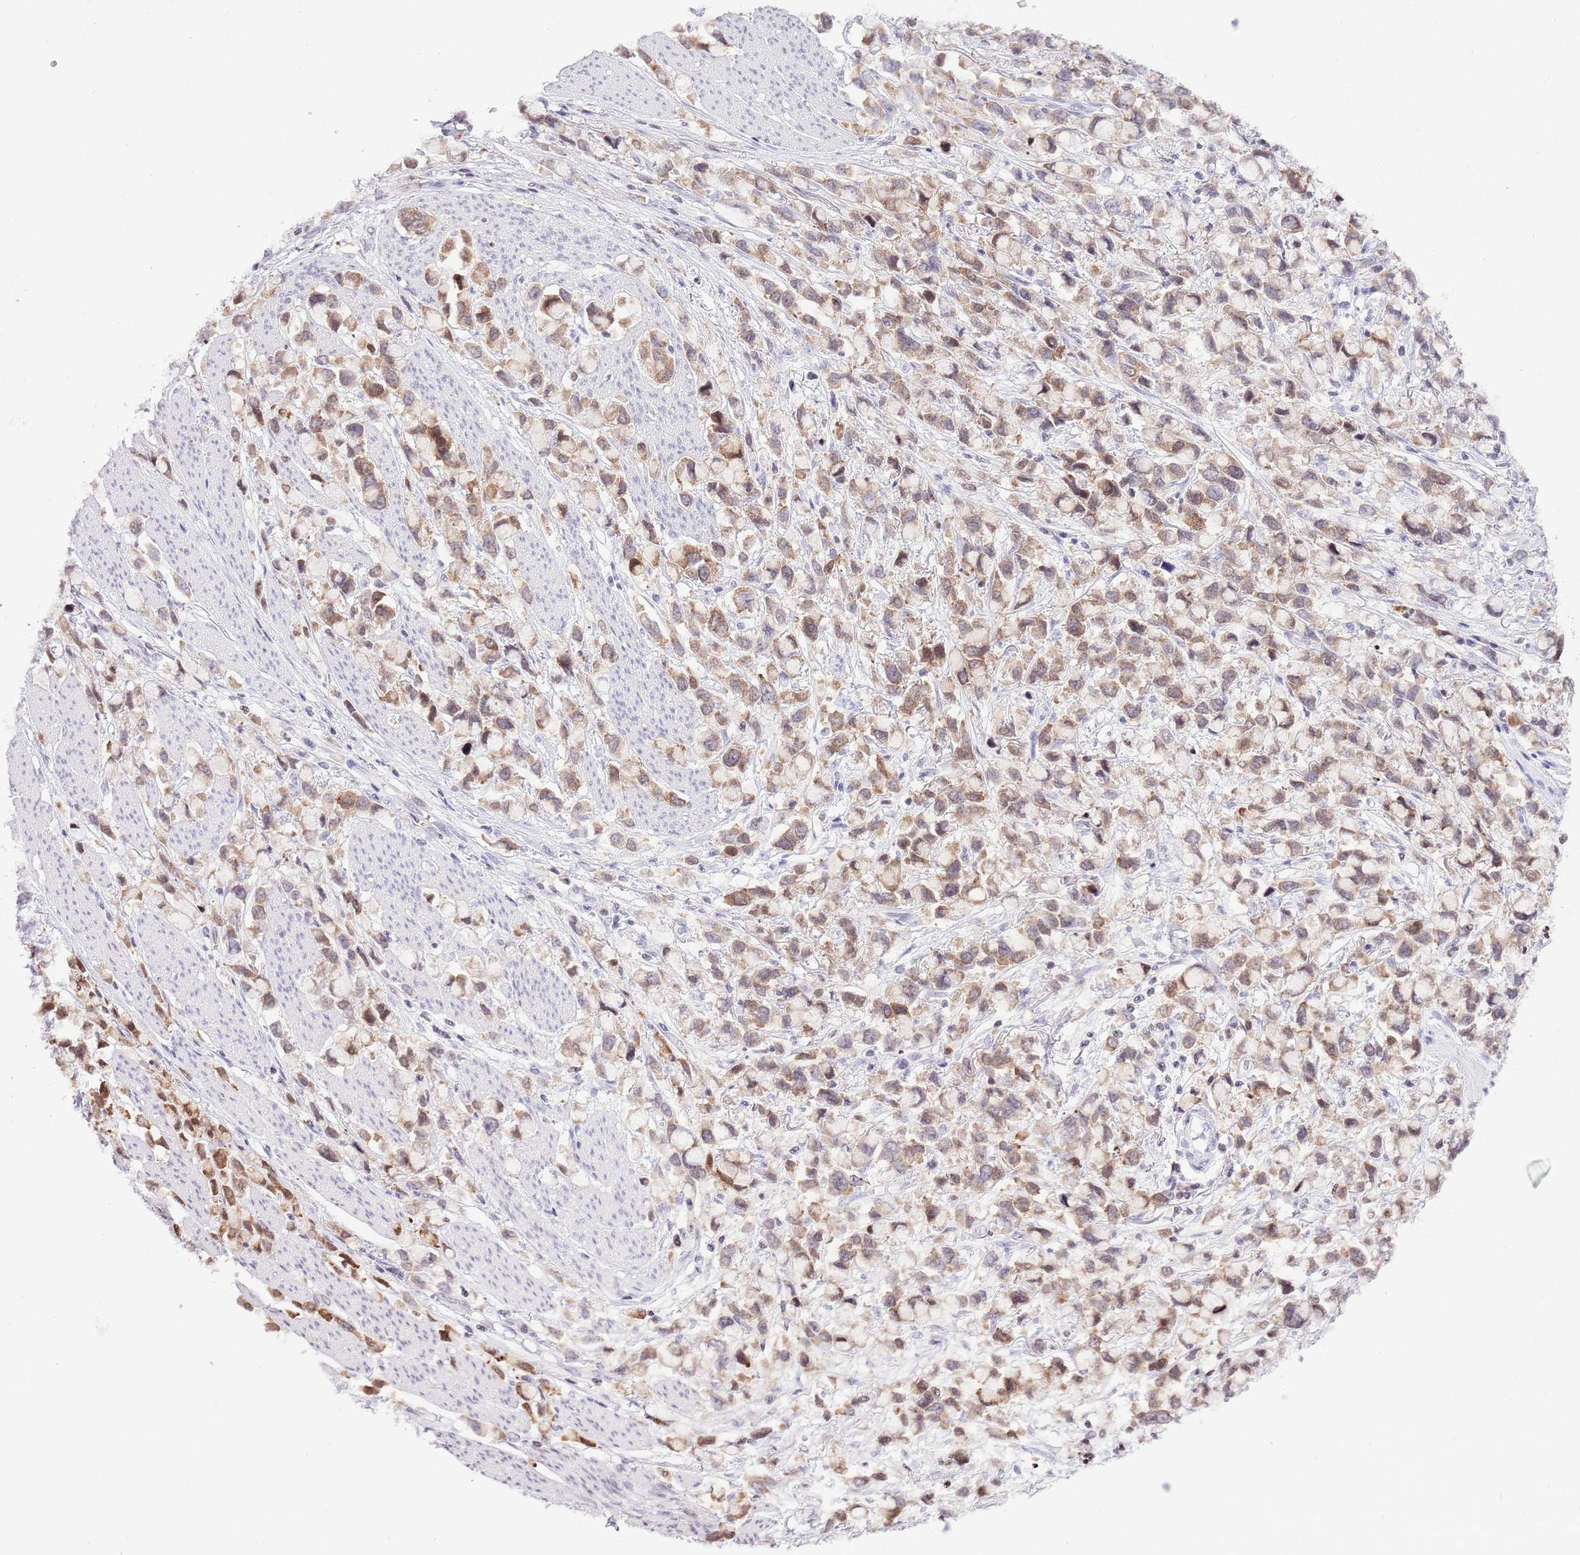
{"staining": {"intensity": "moderate", "quantity": ">75%", "location": "cytoplasmic/membranous,nuclear"}, "tissue": "stomach cancer", "cell_type": "Tumor cells", "image_type": "cancer", "snomed": [{"axis": "morphology", "description": "Adenocarcinoma, NOS"}, {"axis": "topography", "description": "Stomach"}], "caption": "Immunohistochemistry (IHC) of human stomach cancer reveals medium levels of moderate cytoplasmic/membranous and nuclear staining in about >75% of tumor cells.", "gene": "PRR15", "patient": {"sex": "female", "age": 81}}